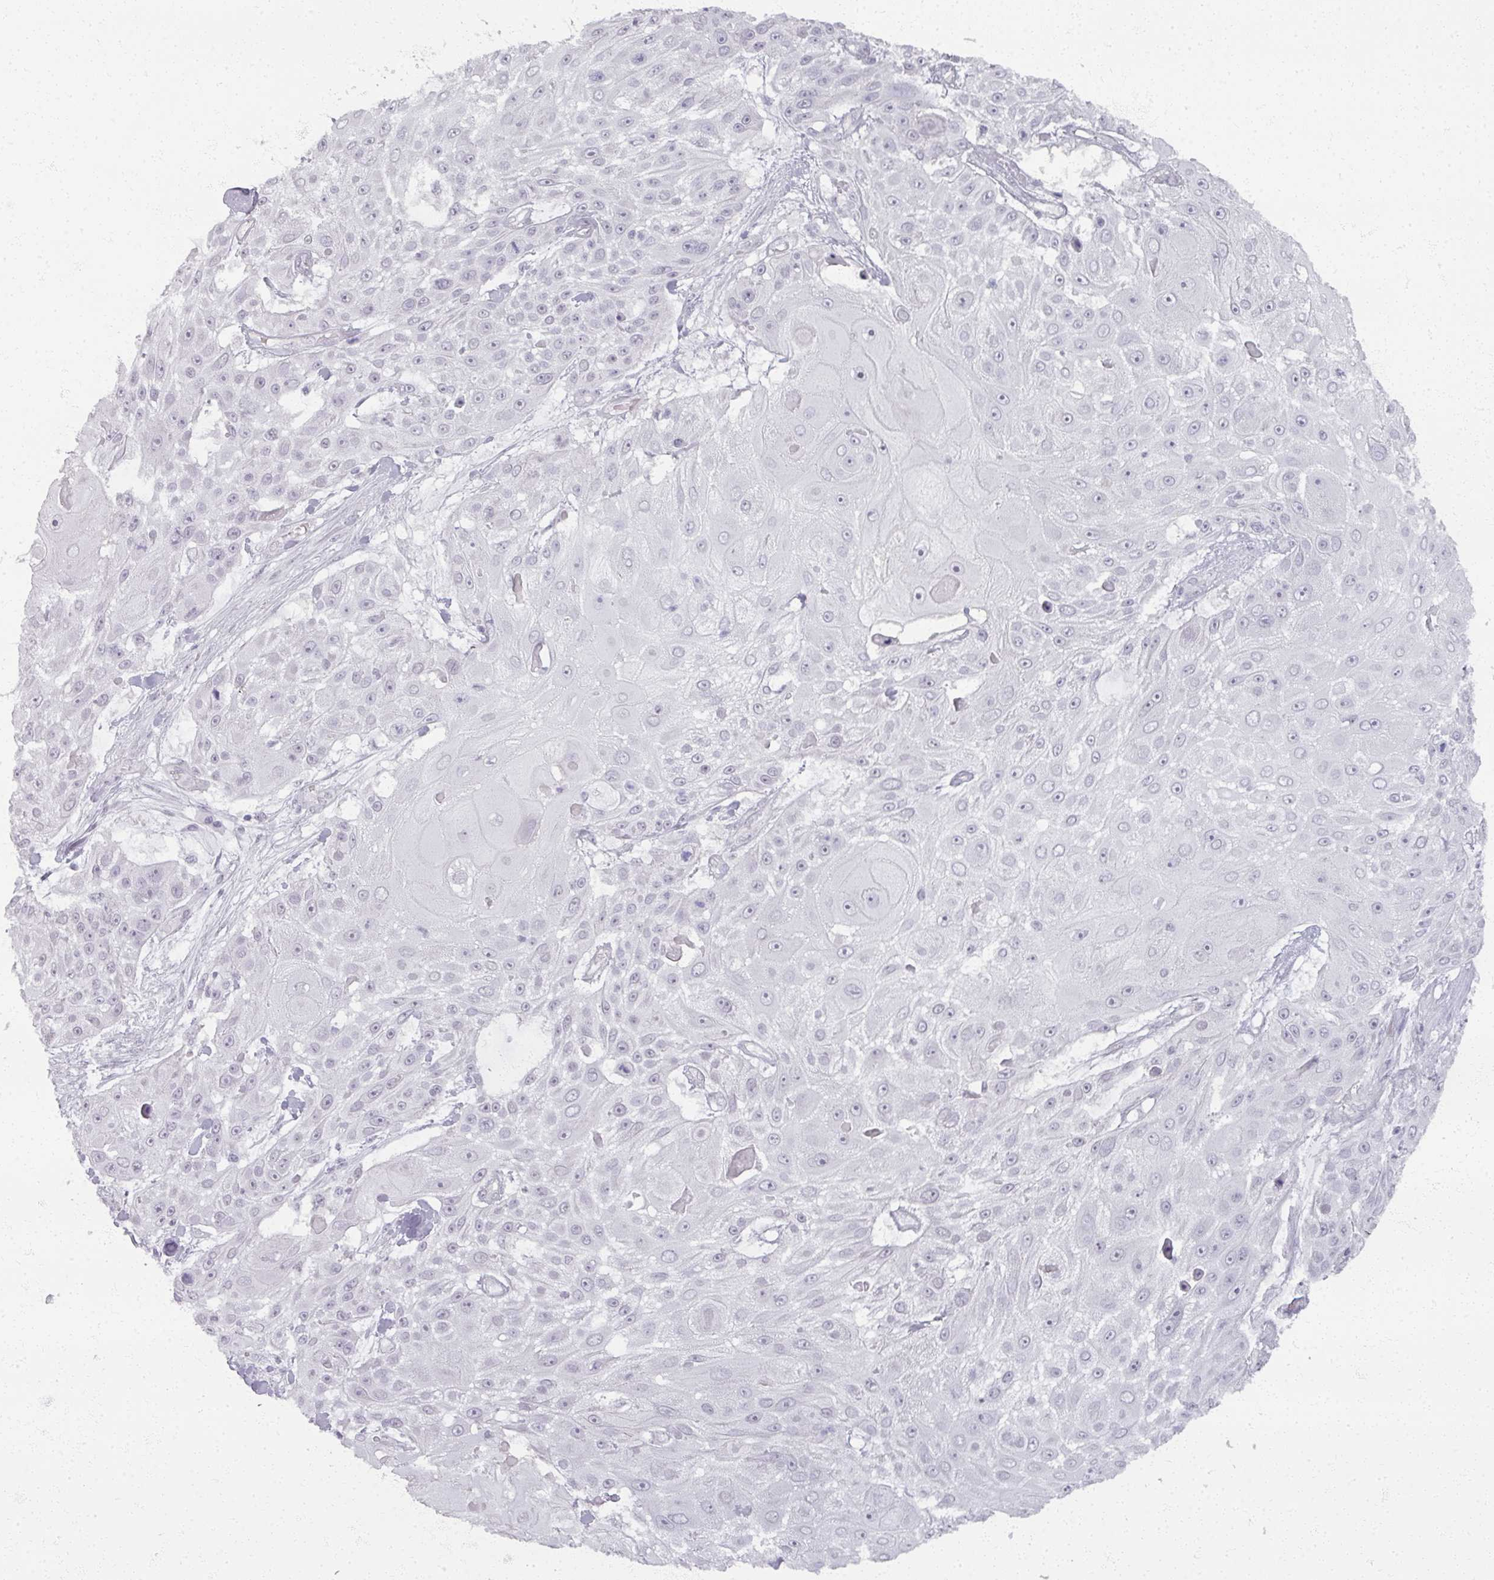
{"staining": {"intensity": "negative", "quantity": "none", "location": "none"}, "tissue": "skin cancer", "cell_type": "Tumor cells", "image_type": "cancer", "snomed": [{"axis": "morphology", "description": "Squamous cell carcinoma, NOS"}, {"axis": "topography", "description": "Skin"}], "caption": "Immunohistochemical staining of skin squamous cell carcinoma shows no significant expression in tumor cells.", "gene": "RFPL2", "patient": {"sex": "female", "age": 86}}